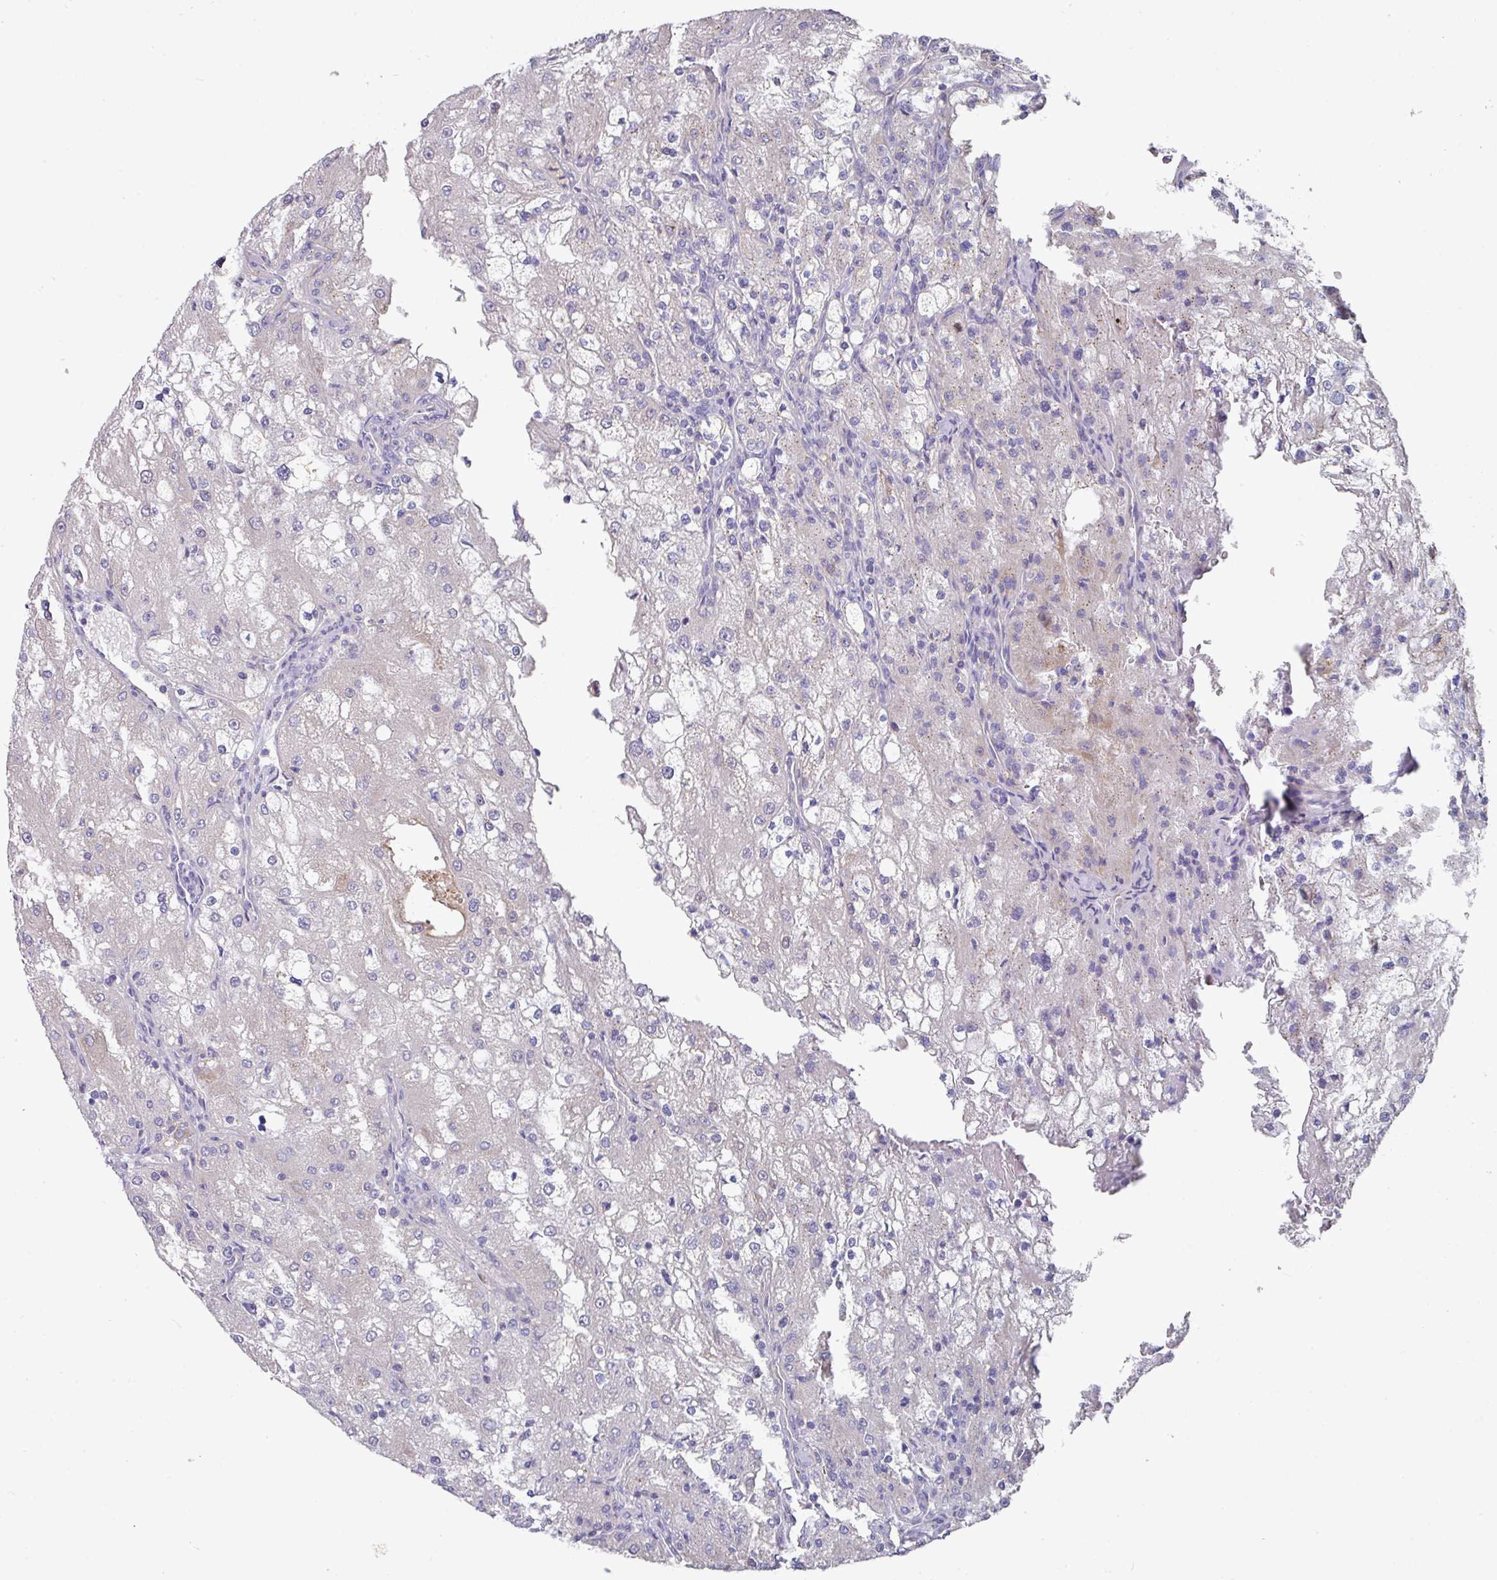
{"staining": {"intensity": "negative", "quantity": "none", "location": "none"}, "tissue": "renal cancer", "cell_type": "Tumor cells", "image_type": "cancer", "snomed": [{"axis": "morphology", "description": "Adenocarcinoma, NOS"}, {"axis": "topography", "description": "Kidney"}], "caption": "Immunohistochemical staining of adenocarcinoma (renal) shows no significant staining in tumor cells.", "gene": "IL4R", "patient": {"sex": "female", "age": 74}}